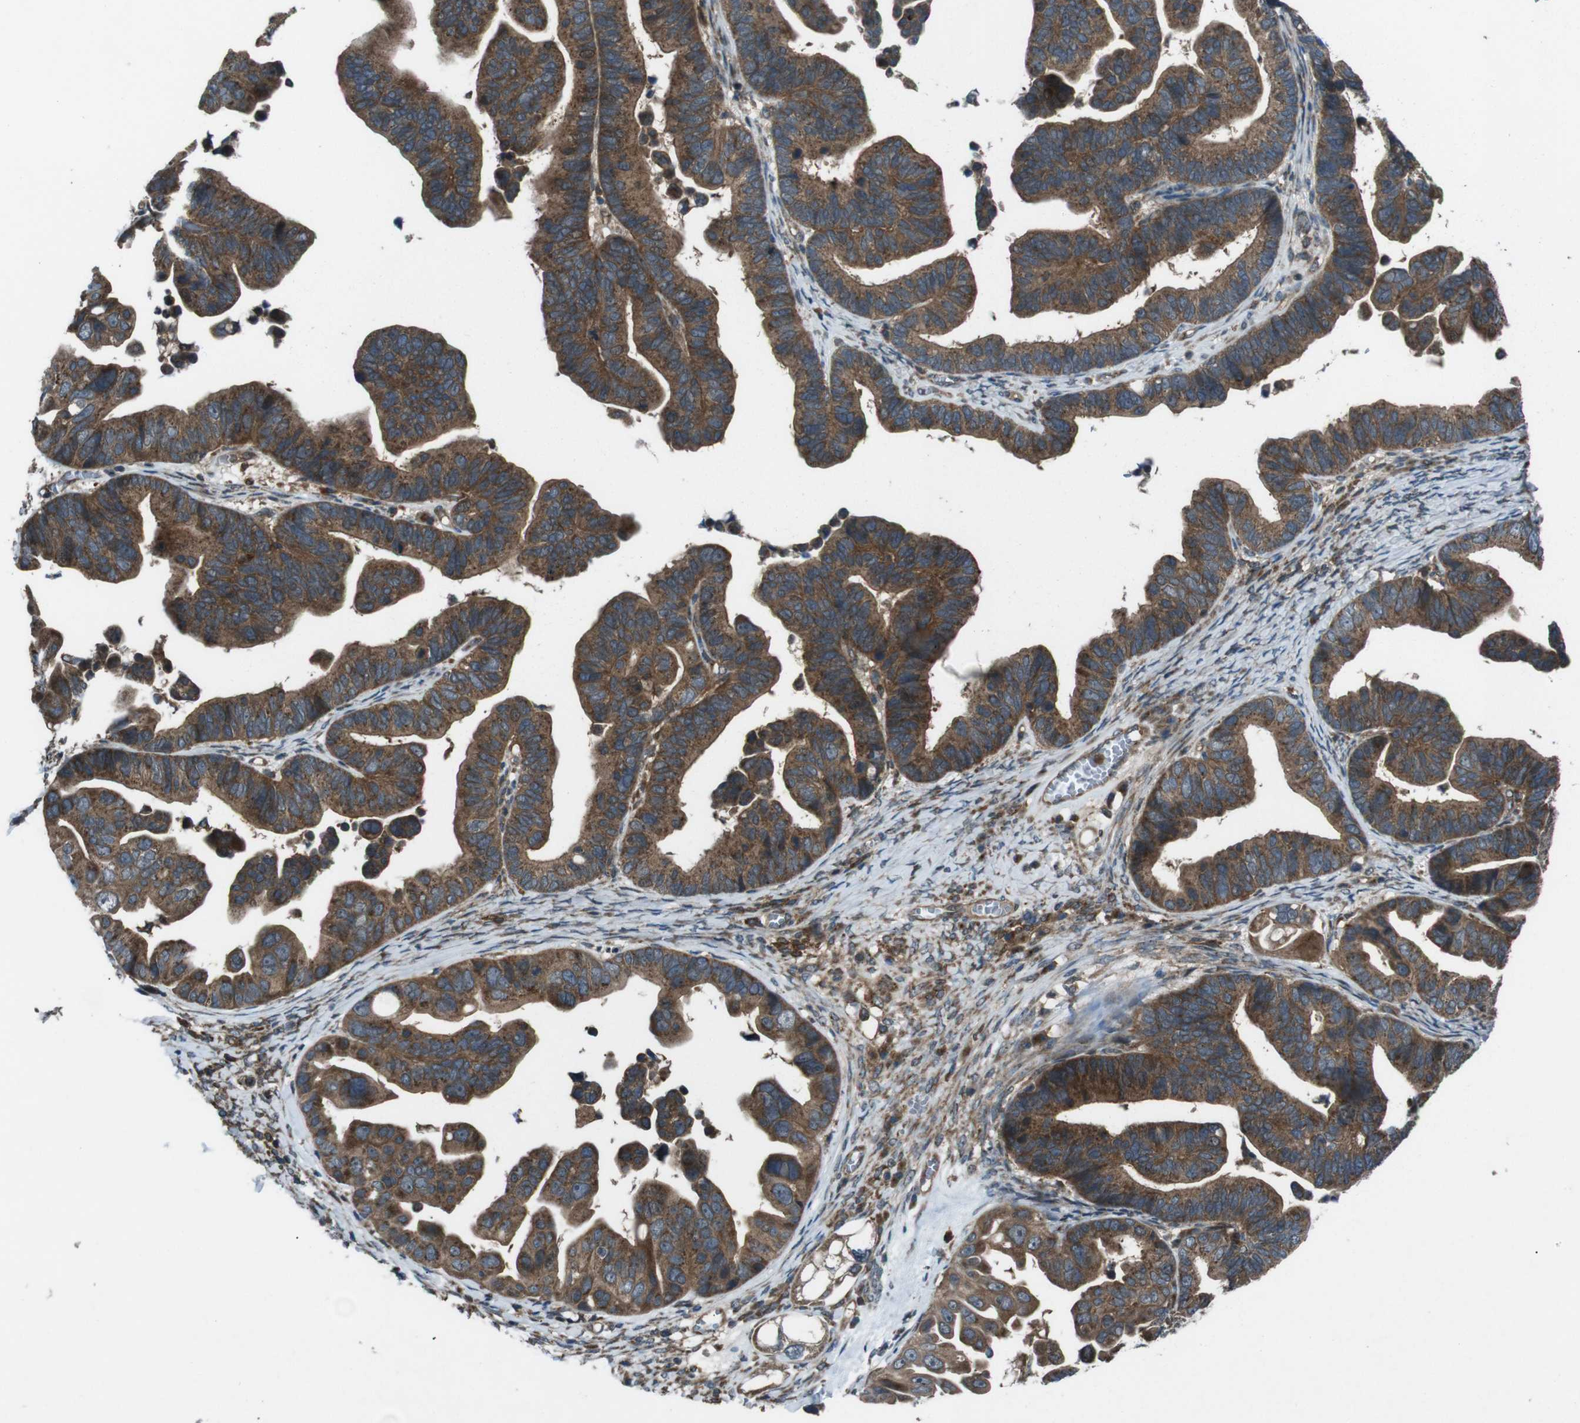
{"staining": {"intensity": "strong", "quantity": ">75%", "location": "cytoplasmic/membranous"}, "tissue": "ovarian cancer", "cell_type": "Tumor cells", "image_type": "cancer", "snomed": [{"axis": "morphology", "description": "Cystadenocarcinoma, serous, NOS"}, {"axis": "topography", "description": "Ovary"}], "caption": "Serous cystadenocarcinoma (ovarian) was stained to show a protein in brown. There is high levels of strong cytoplasmic/membranous positivity in about >75% of tumor cells.", "gene": "SLC27A4", "patient": {"sex": "female", "age": 56}}